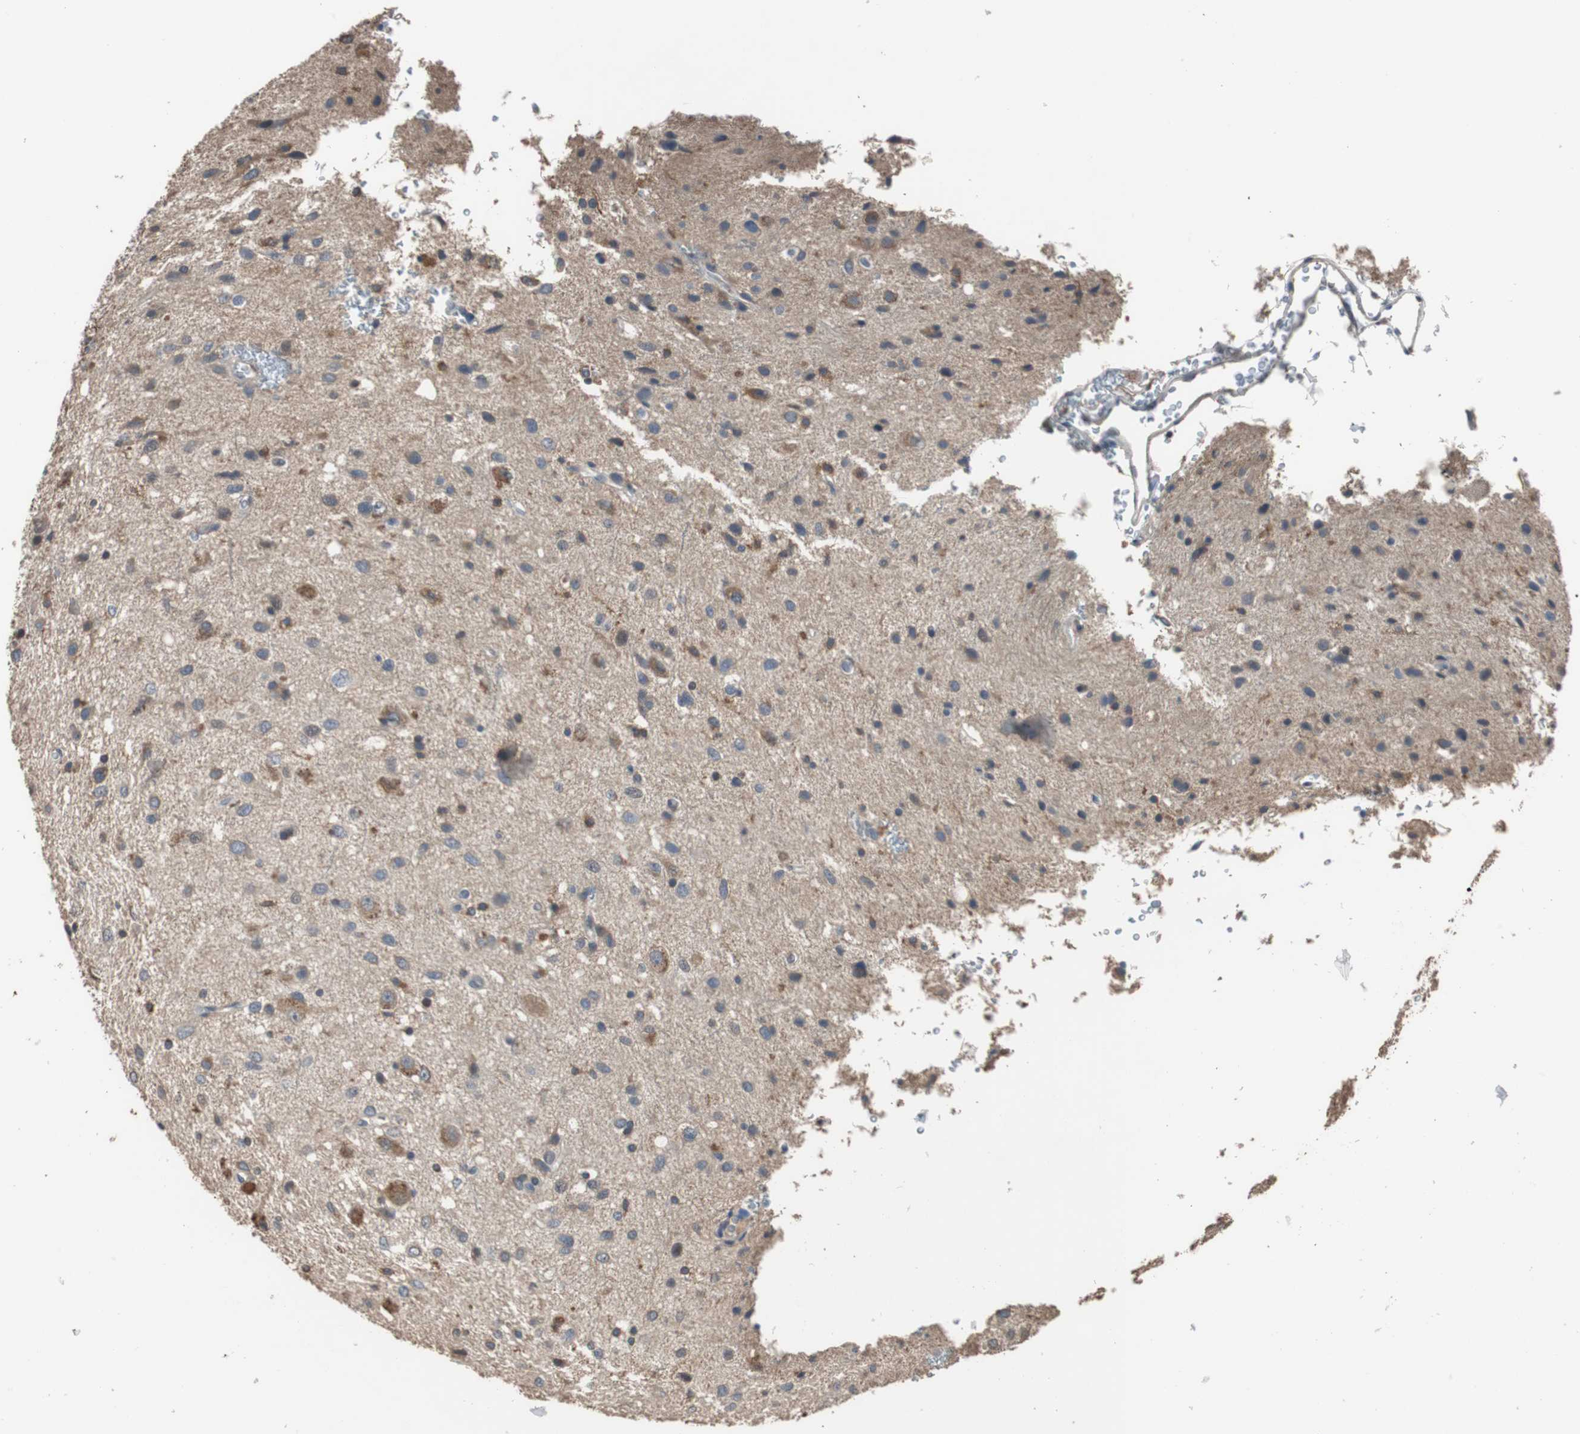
{"staining": {"intensity": "moderate", "quantity": "<25%", "location": "cytoplasmic/membranous"}, "tissue": "glioma", "cell_type": "Tumor cells", "image_type": "cancer", "snomed": [{"axis": "morphology", "description": "Glioma, malignant, Low grade"}, {"axis": "topography", "description": "Brain"}], "caption": "IHC (DAB (3,3'-diaminobenzidine)) staining of glioma shows moderate cytoplasmic/membranous protein expression in approximately <25% of tumor cells.", "gene": "SCIMP", "patient": {"sex": "male", "age": 77}}